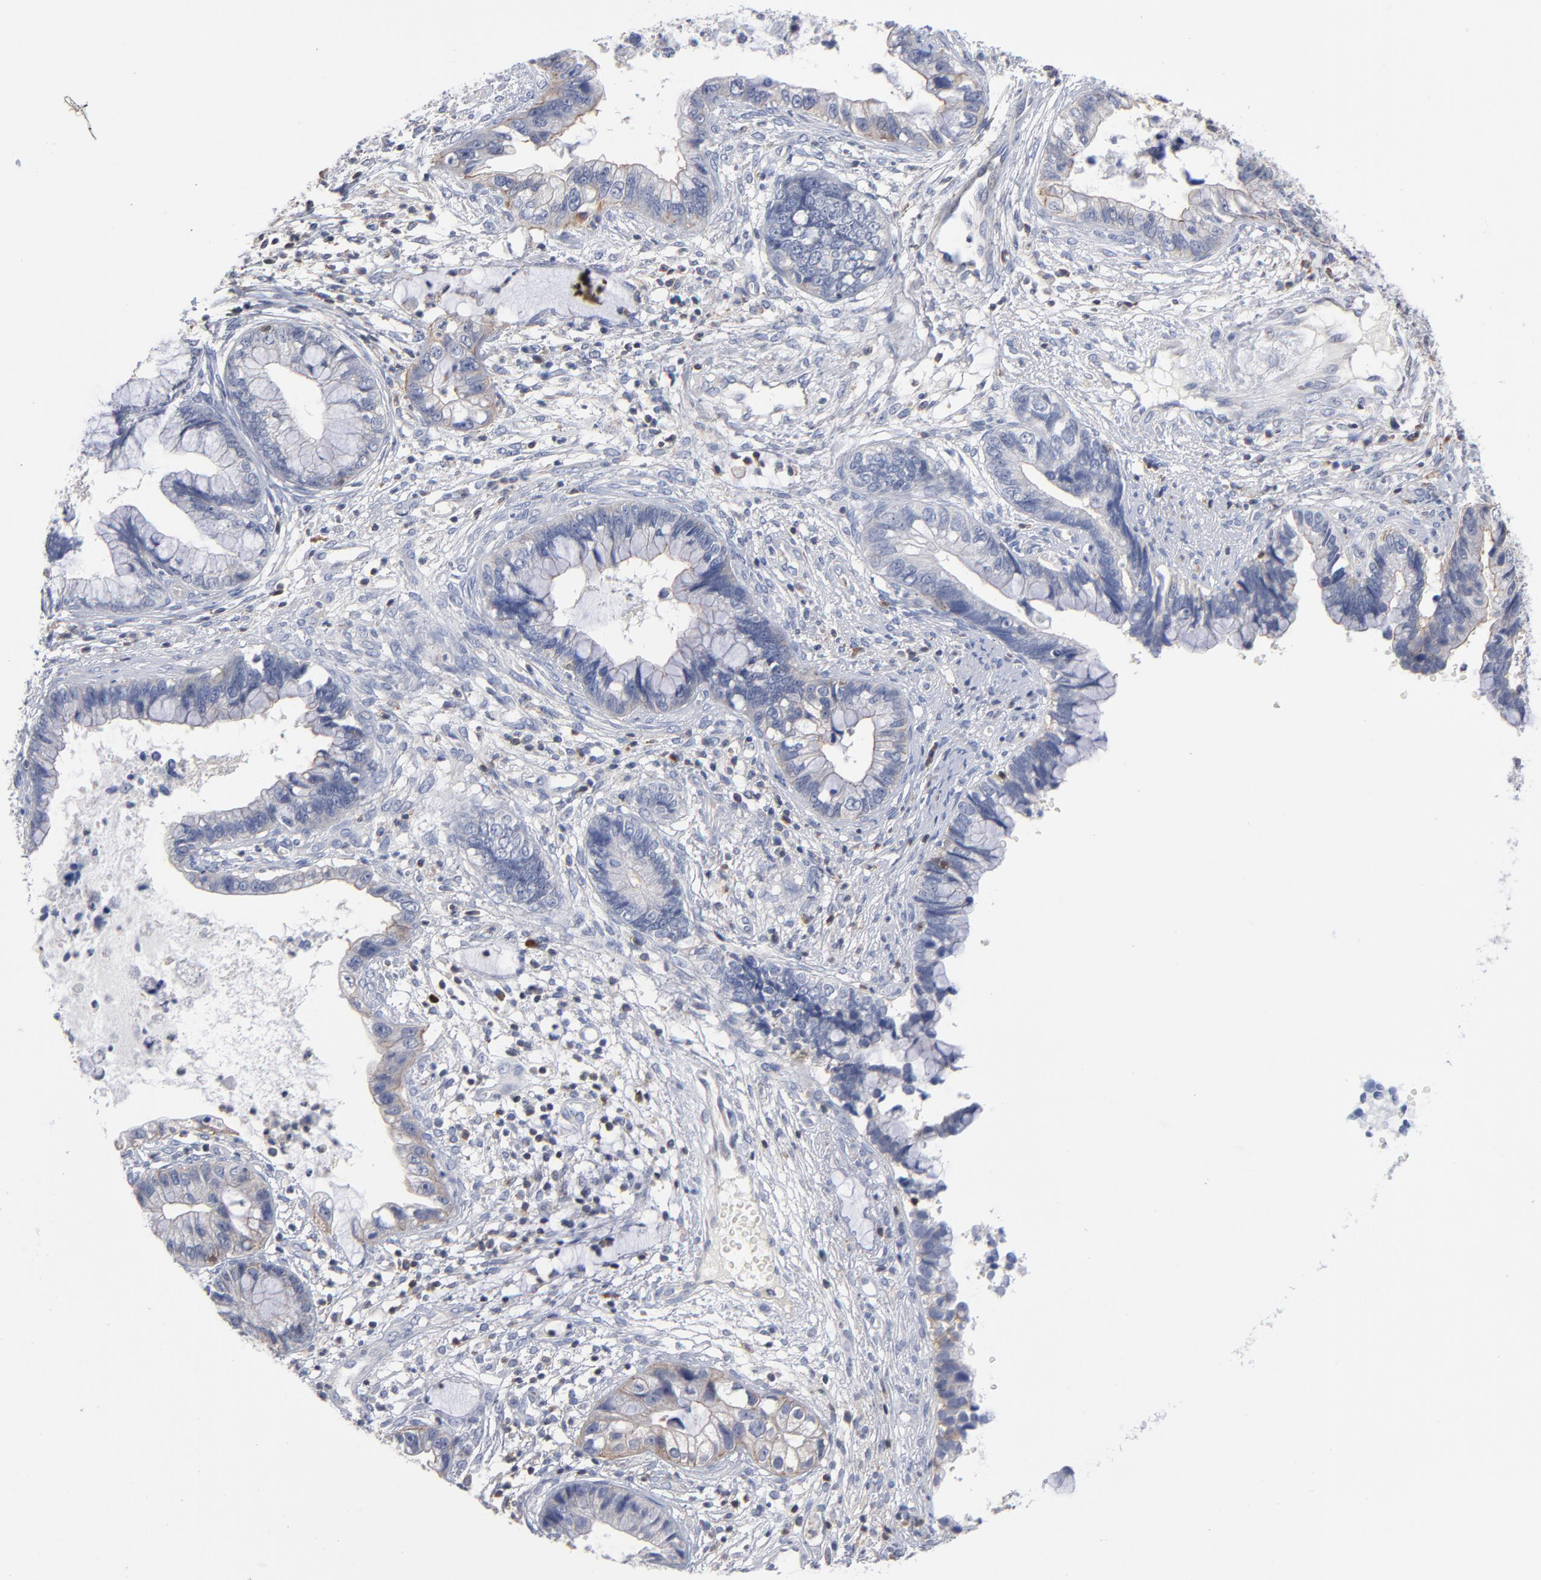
{"staining": {"intensity": "weak", "quantity": "25%-75%", "location": "cytoplasmic/membranous"}, "tissue": "cervical cancer", "cell_type": "Tumor cells", "image_type": "cancer", "snomed": [{"axis": "morphology", "description": "Adenocarcinoma, NOS"}, {"axis": "topography", "description": "Cervix"}], "caption": "Immunohistochemistry (IHC) histopathology image of cervical adenocarcinoma stained for a protein (brown), which shows low levels of weak cytoplasmic/membranous positivity in about 25%-75% of tumor cells.", "gene": "PDLIM2", "patient": {"sex": "female", "age": 44}}